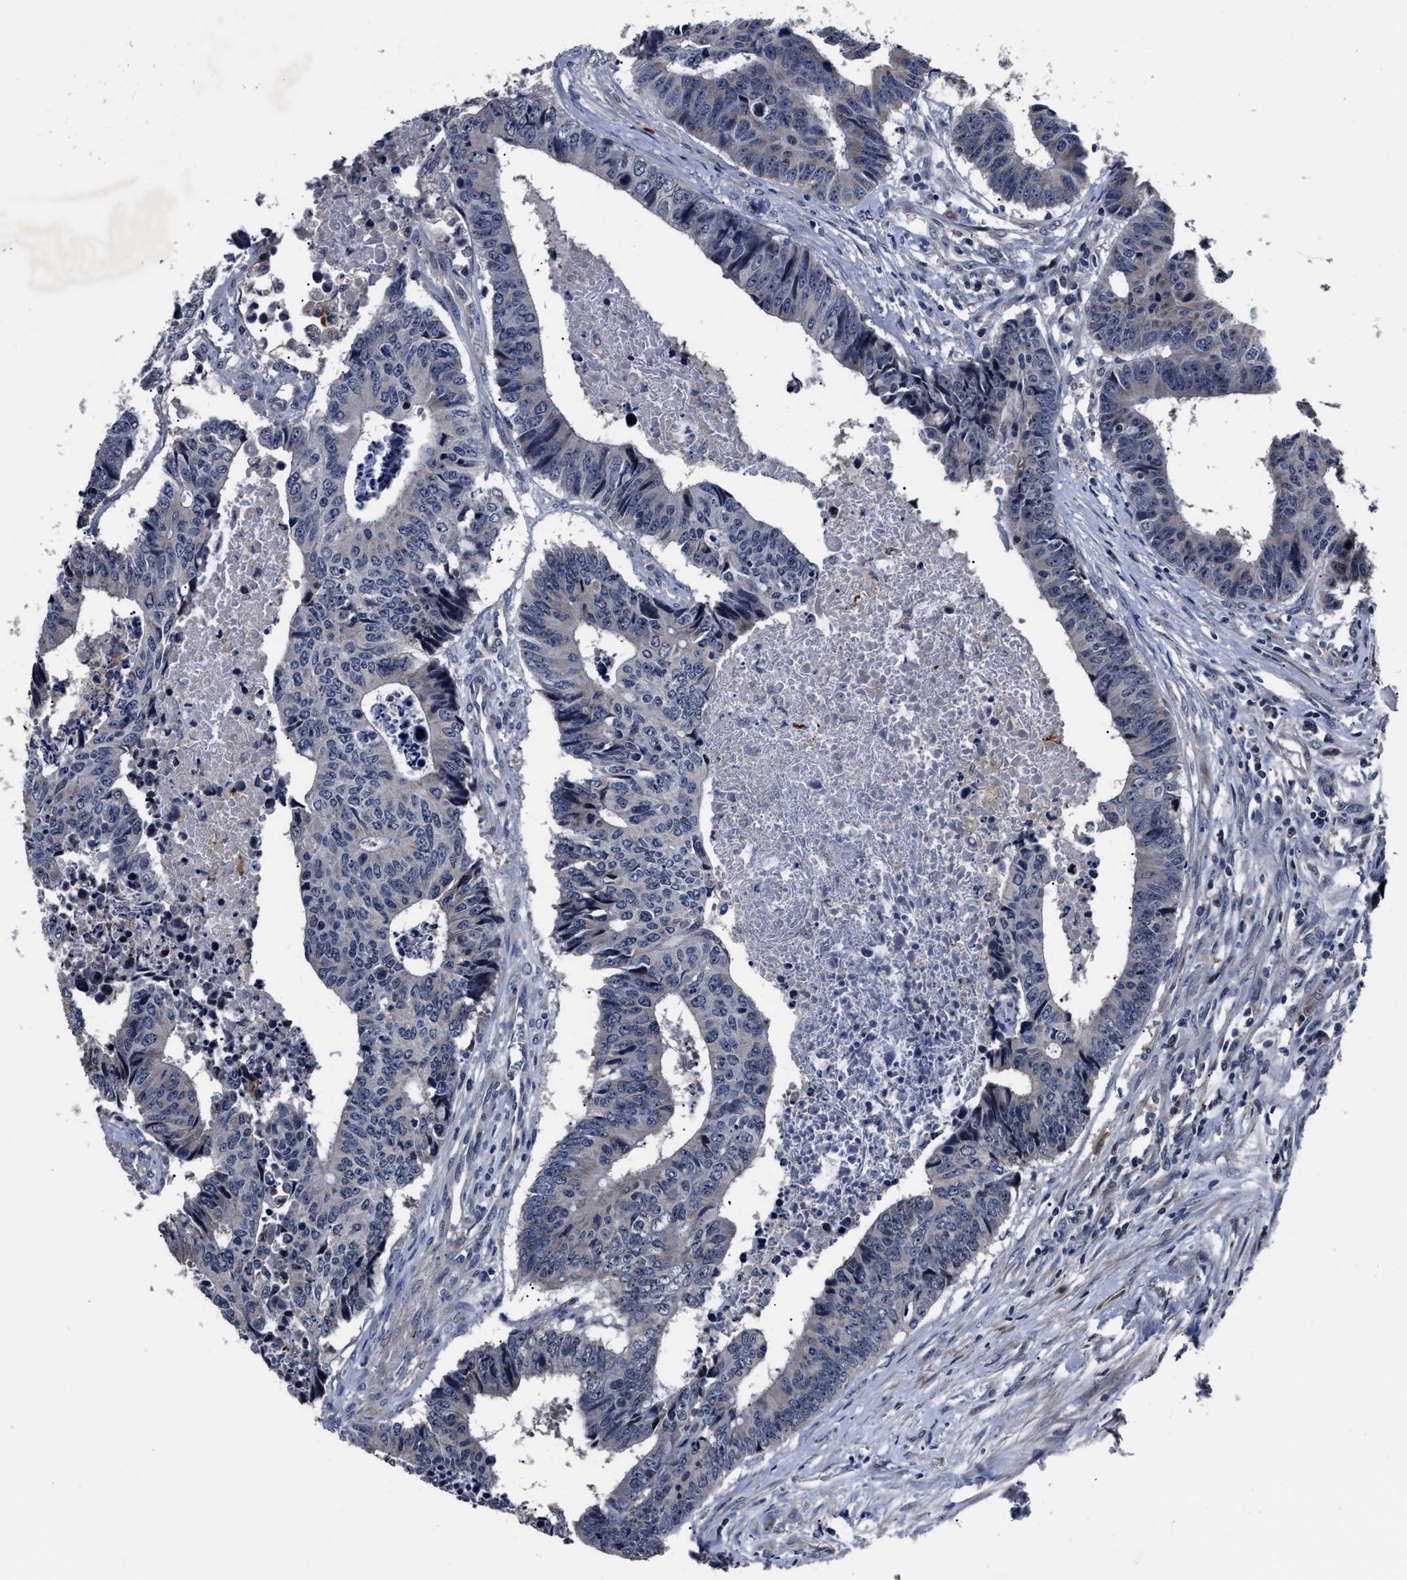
{"staining": {"intensity": "negative", "quantity": "none", "location": "none"}, "tissue": "colorectal cancer", "cell_type": "Tumor cells", "image_type": "cancer", "snomed": [{"axis": "morphology", "description": "Adenocarcinoma, NOS"}, {"axis": "topography", "description": "Rectum"}], "caption": "Colorectal adenocarcinoma was stained to show a protein in brown. There is no significant expression in tumor cells.", "gene": "RSBN1L", "patient": {"sex": "male", "age": 84}}